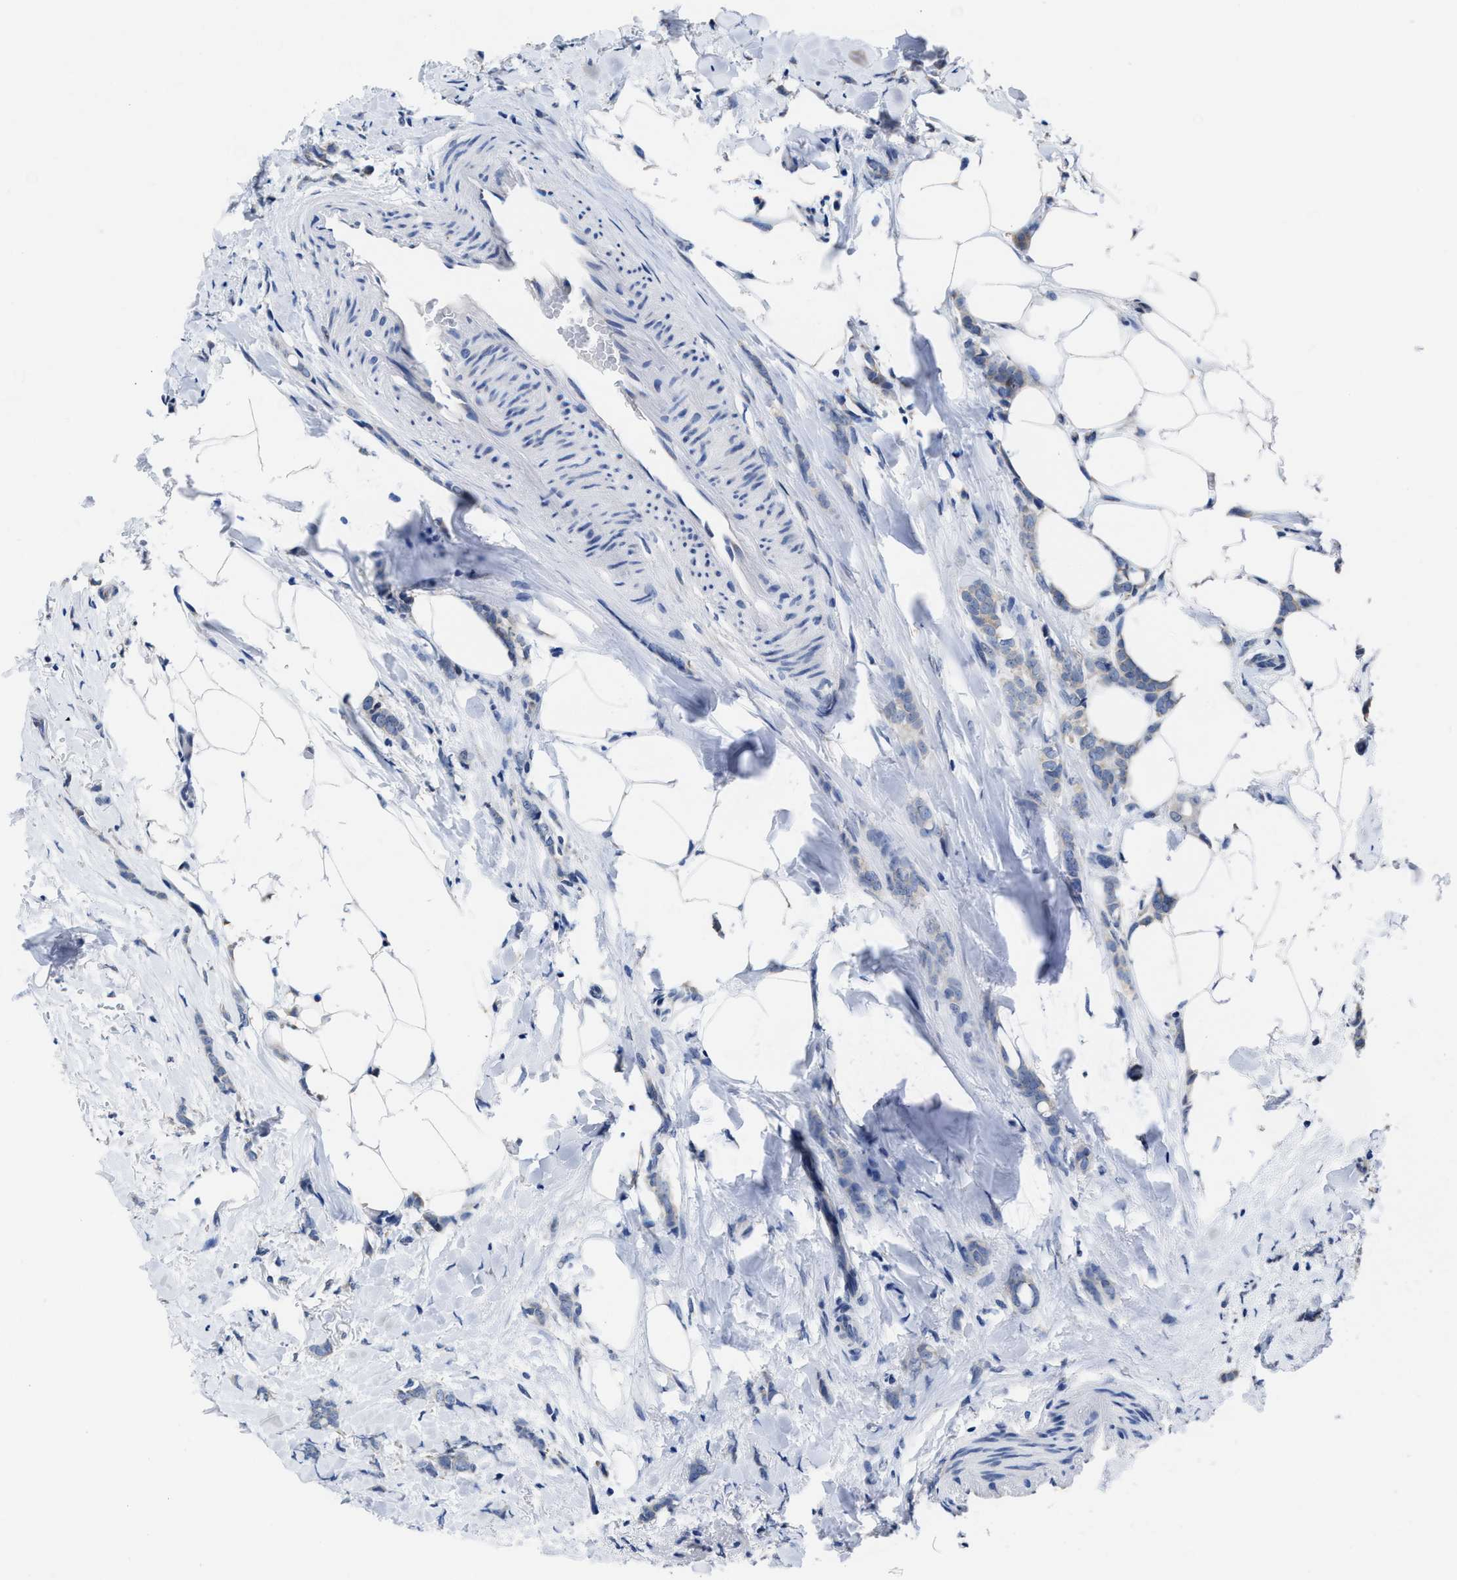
{"staining": {"intensity": "negative", "quantity": "none", "location": "none"}, "tissue": "breast cancer", "cell_type": "Tumor cells", "image_type": "cancer", "snomed": [{"axis": "morphology", "description": "Lobular carcinoma, in situ"}, {"axis": "morphology", "description": "Lobular carcinoma"}, {"axis": "topography", "description": "Breast"}], "caption": "DAB immunohistochemical staining of breast cancer demonstrates no significant staining in tumor cells.", "gene": "HOOK1", "patient": {"sex": "female", "age": 41}}